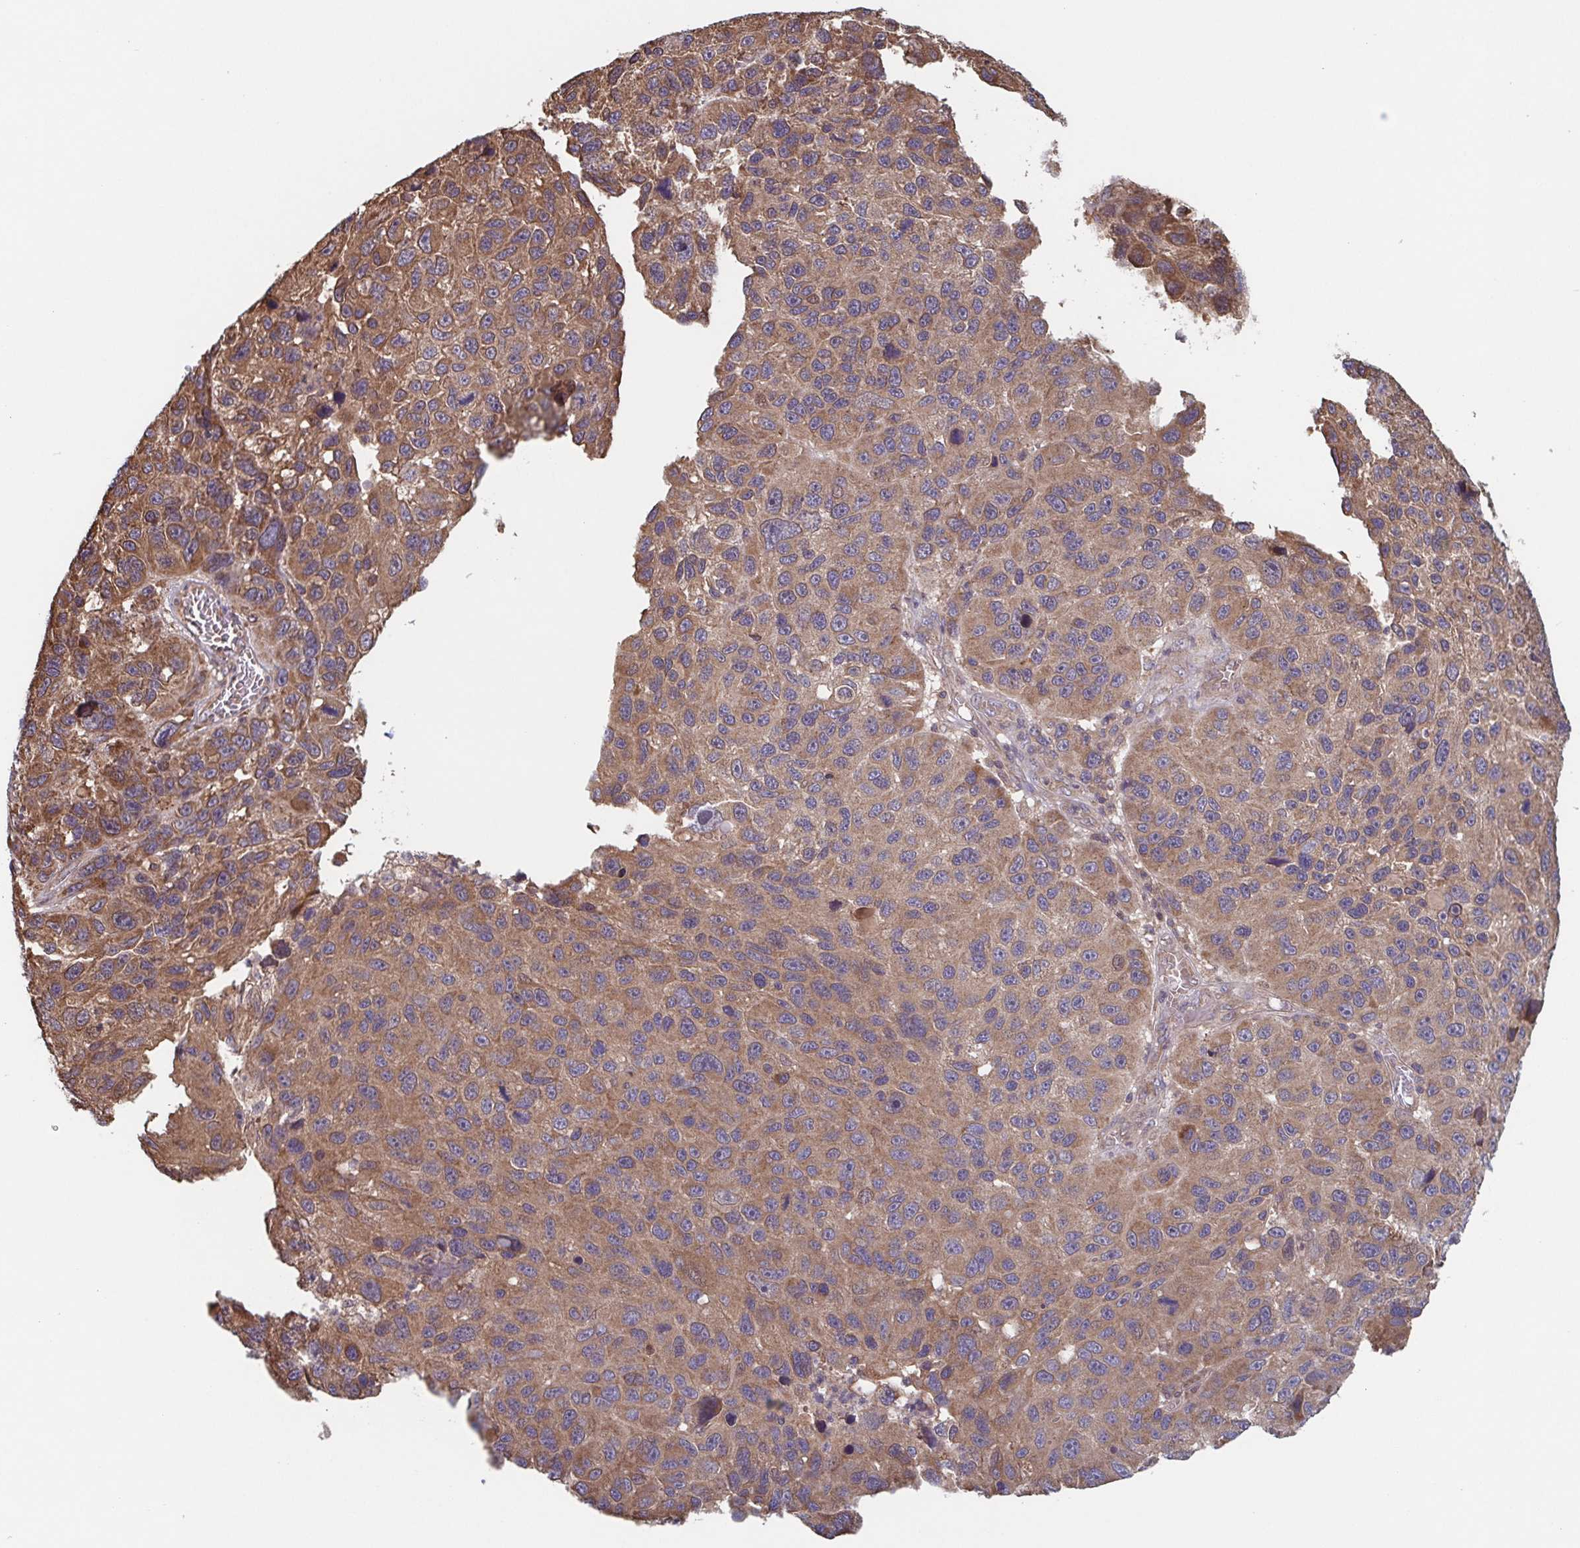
{"staining": {"intensity": "moderate", "quantity": ">75%", "location": "cytoplasmic/membranous"}, "tissue": "melanoma", "cell_type": "Tumor cells", "image_type": "cancer", "snomed": [{"axis": "morphology", "description": "Malignant melanoma, NOS"}, {"axis": "topography", "description": "Skin"}], "caption": "Protein expression analysis of malignant melanoma displays moderate cytoplasmic/membranous expression in approximately >75% of tumor cells. Immunohistochemistry (ihc) stains the protein of interest in brown and the nuclei are stained blue.", "gene": "COPB1", "patient": {"sex": "male", "age": 53}}